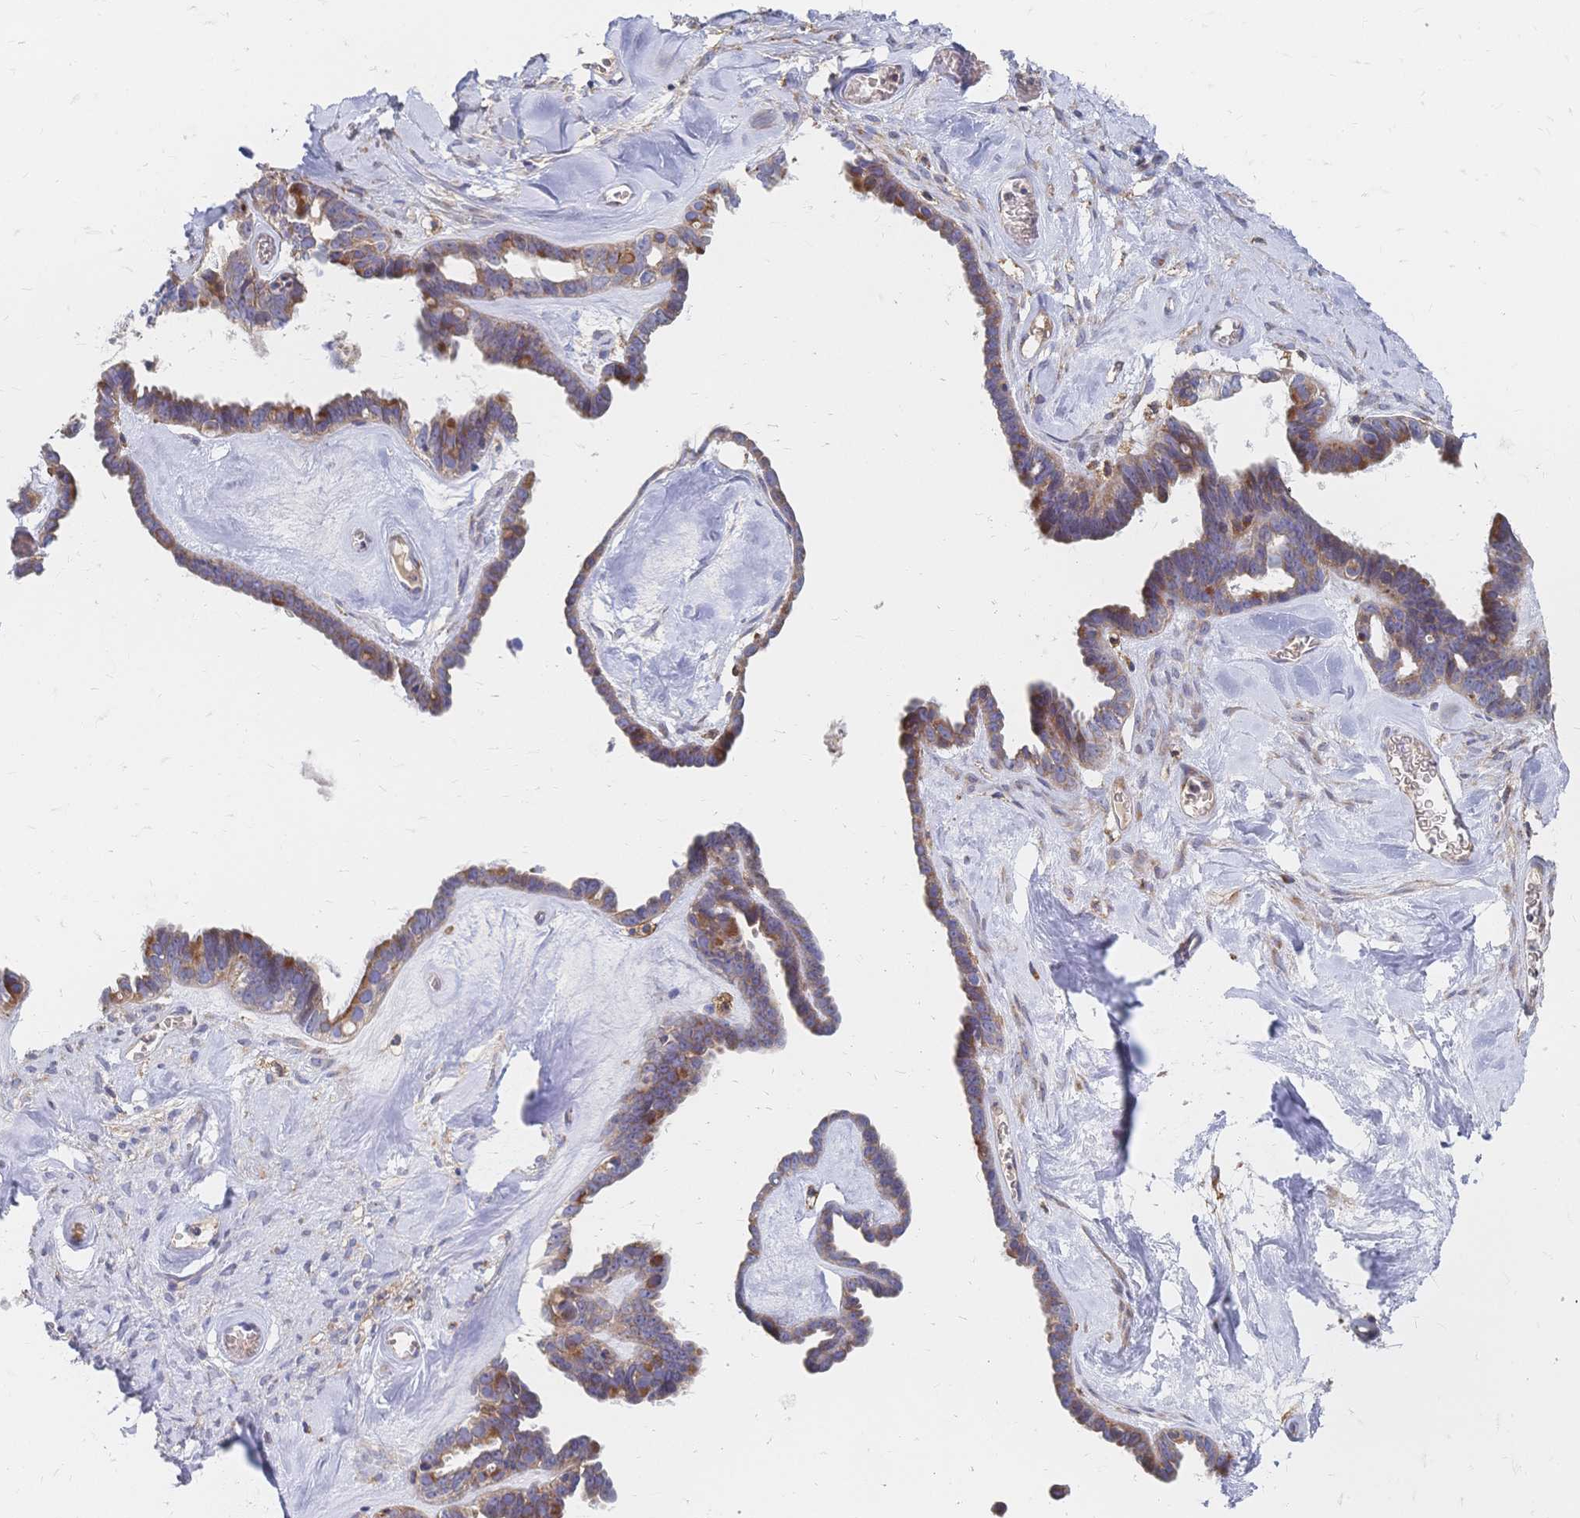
{"staining": {"intensity": "moderate", "quantity": ">75%", "location": "cytoplasmic/membranous"}, "tissue": "ovarian cancer", "cell_type": "Tumor cells", "image_type": "cancer", "snomed": [{"axis": "morphology", "description": "Cystadenocarcinoma, serous, NOS"}, {"axis": "topography", "description": "Ovary"}], "caption": "Tumor cells exhibit moderate cytoplasmic/membranous expression in about >75% of cells in serous cystadenocarcinoma (ovarian). (IHC, brightfield microscopy, high magnification).", "gene": "SORBS1", "patient": {"sex": "female", "age": 69}}